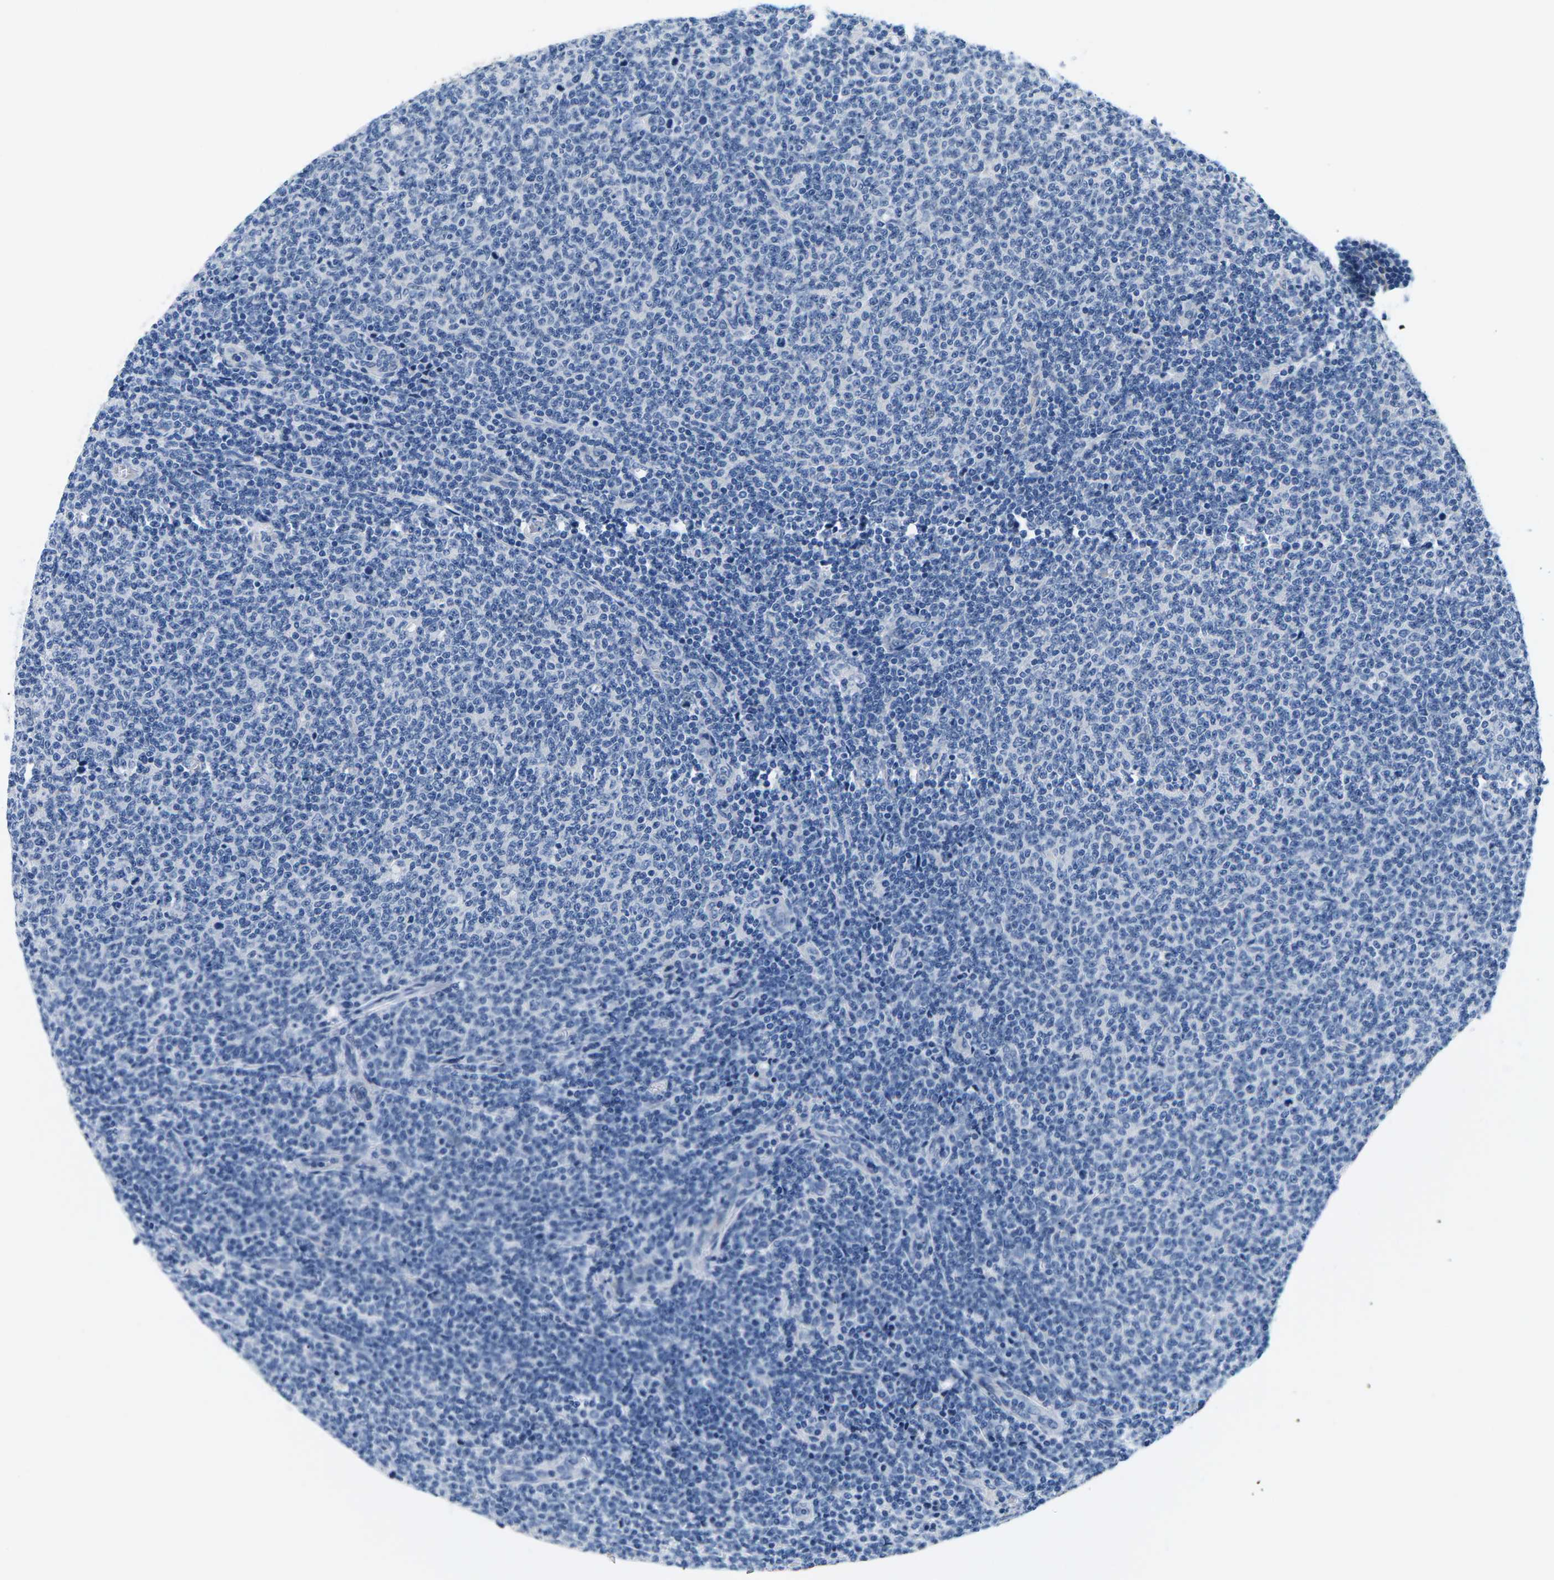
{"staining": {"intensity": "negative", "quantity": "none", "location": "none"}, "tissue": "lymphoma", "cell_type": "Tumor cells", "image_type": "cancer", "snomed": [{"axis": "morphology", "description": "Malignant lymphoma, non-Hodgkin's type, Low grade"}, {"axis": "topography", "description": "Lymph node"}], "caption": "Tumor cells are negative for protein expression in human lymphoma.", "gene": "TSPAN2", "patient": {"sex": "male", "age": 66}}